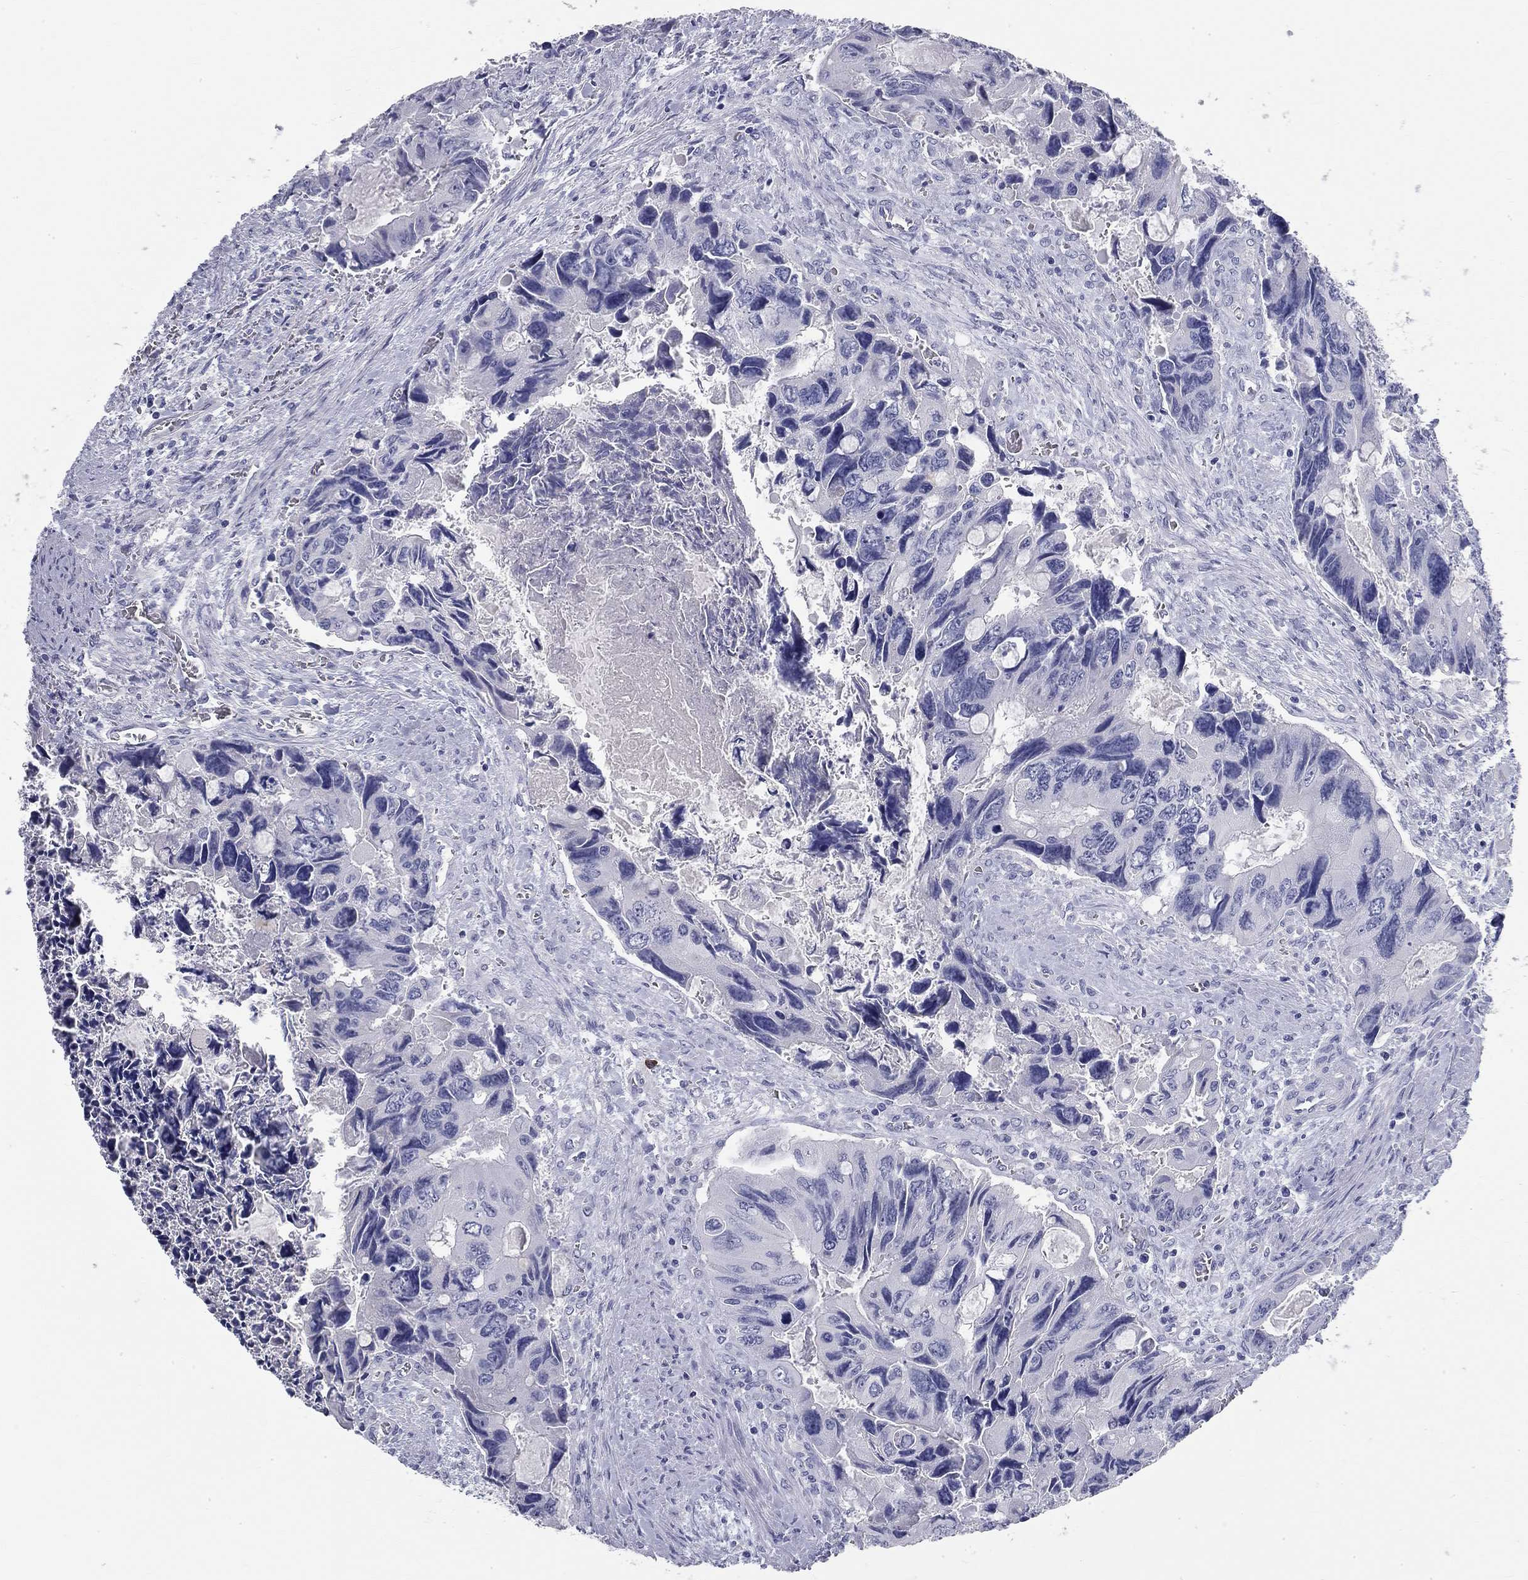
{"staining": {"intensity": "negative", "quantity": "none", "location": "none"}, "tissue": "colorectal cancer", "cell_type": "Tumor cells", "image_type": "cancer", "snomed": [{"axis": "morphology", "description": "Adenocarcinoma, NOS"}, {"axis": "topography", "description": "Rectum"}], "caption": "A high-resolution micrograph shows IHC staining of colorectal cancer, which displays no significant positivity in tumor cells.", "gene": "PHOX2B", "patient": {"sex": "male", "age": 62}}